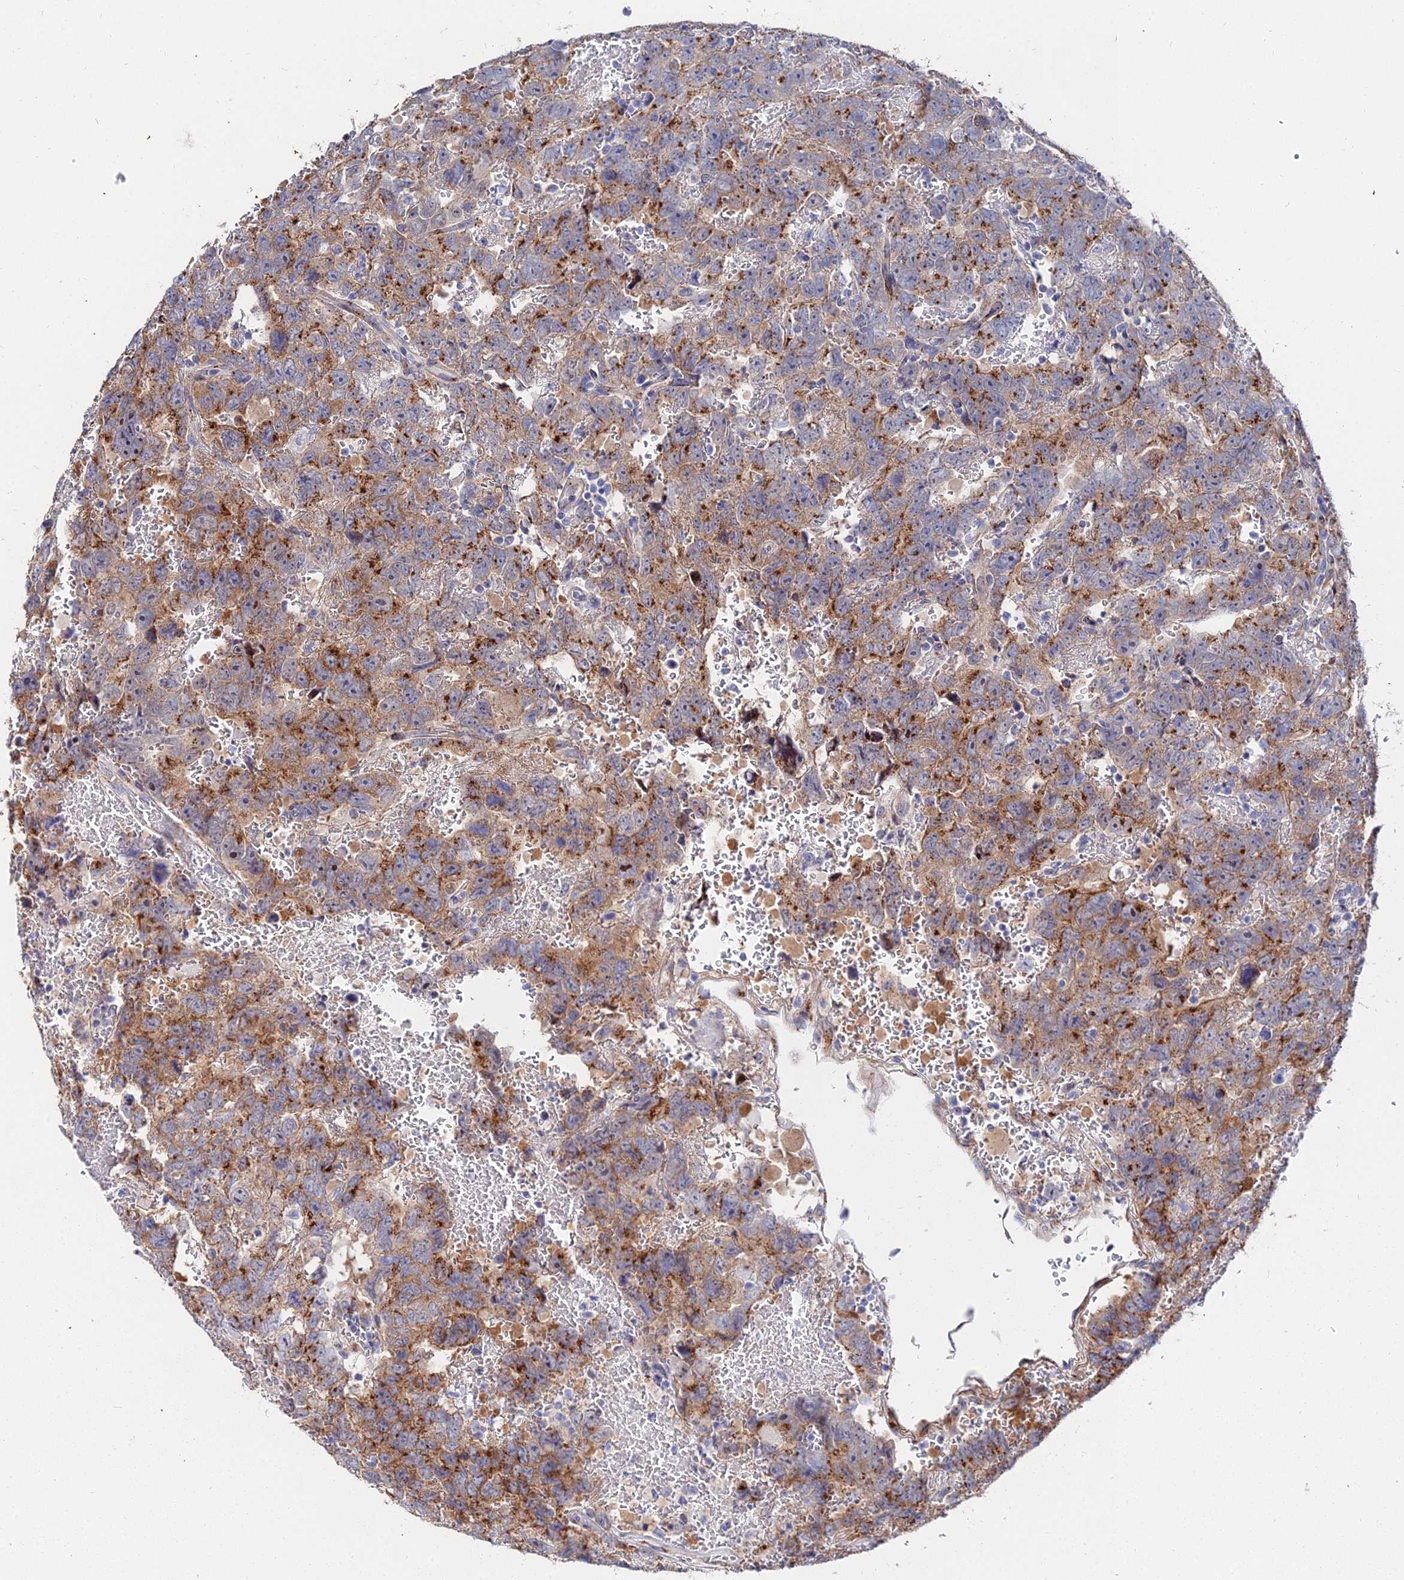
{"staining": {"intensity": "moderate", "quantity": ">75%", "location": "cytoplasmic/membranous"}, "tissue": "testis cancer", "cell_type": "Tumor cells", "image_type": "cancer", "snomed": [{"axis": "morphology", "description": "Carcinoma, Embryonal, NOS"}, {"axis": "topography", "description": "Testis"}], "caption": "Testis embryonal carcinoma tissue demonstrates moderate cytoplasmic/membranous expression in about >75% of tumor cells", "gene": "BORCS8", "patient": {"sex": "male", "age": 45}}